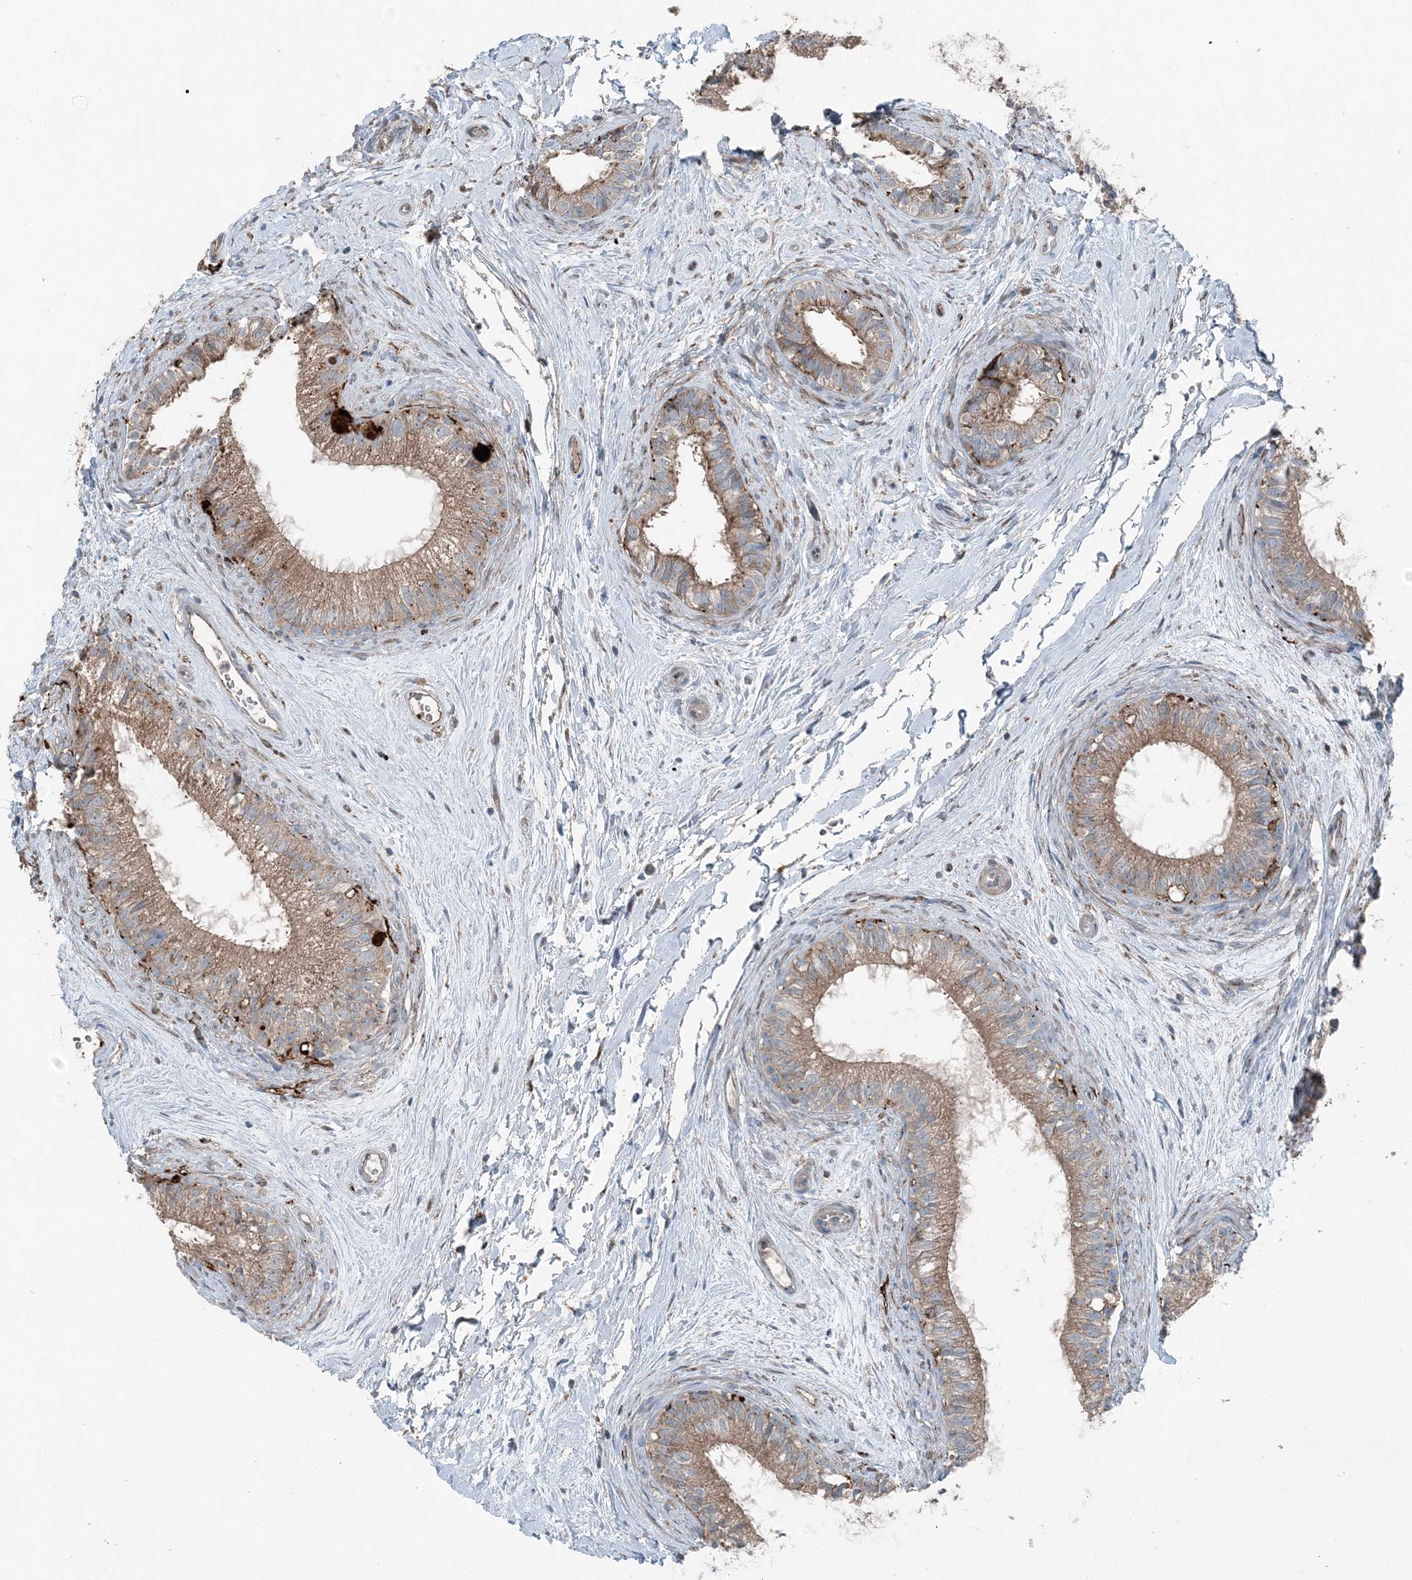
{"staining": {"intensity": "strong", "quantity": ">75%", "location": "cytoplasmic/membranous"}, "tissue": "epididymis", "cell_type": "Glandular cells", "image_type": "normal", "snomed": [{"axis": "morphology", "description": "Normal tissue, NOS"}, {"axis": "topography", "description": "Epididymis"}], "caption": "Protein staining of benign epididymis displays strong cytoplasmic/membranous positivity in about >75% of glandular cells. Using DAB (3,3'-diaminobenzidine) (brown) and hematoxylin (blue) stains, captured at high magnification using brightfield microscopy.", "gene": "KY", "patient": {"sex": "male", "age": 71}}